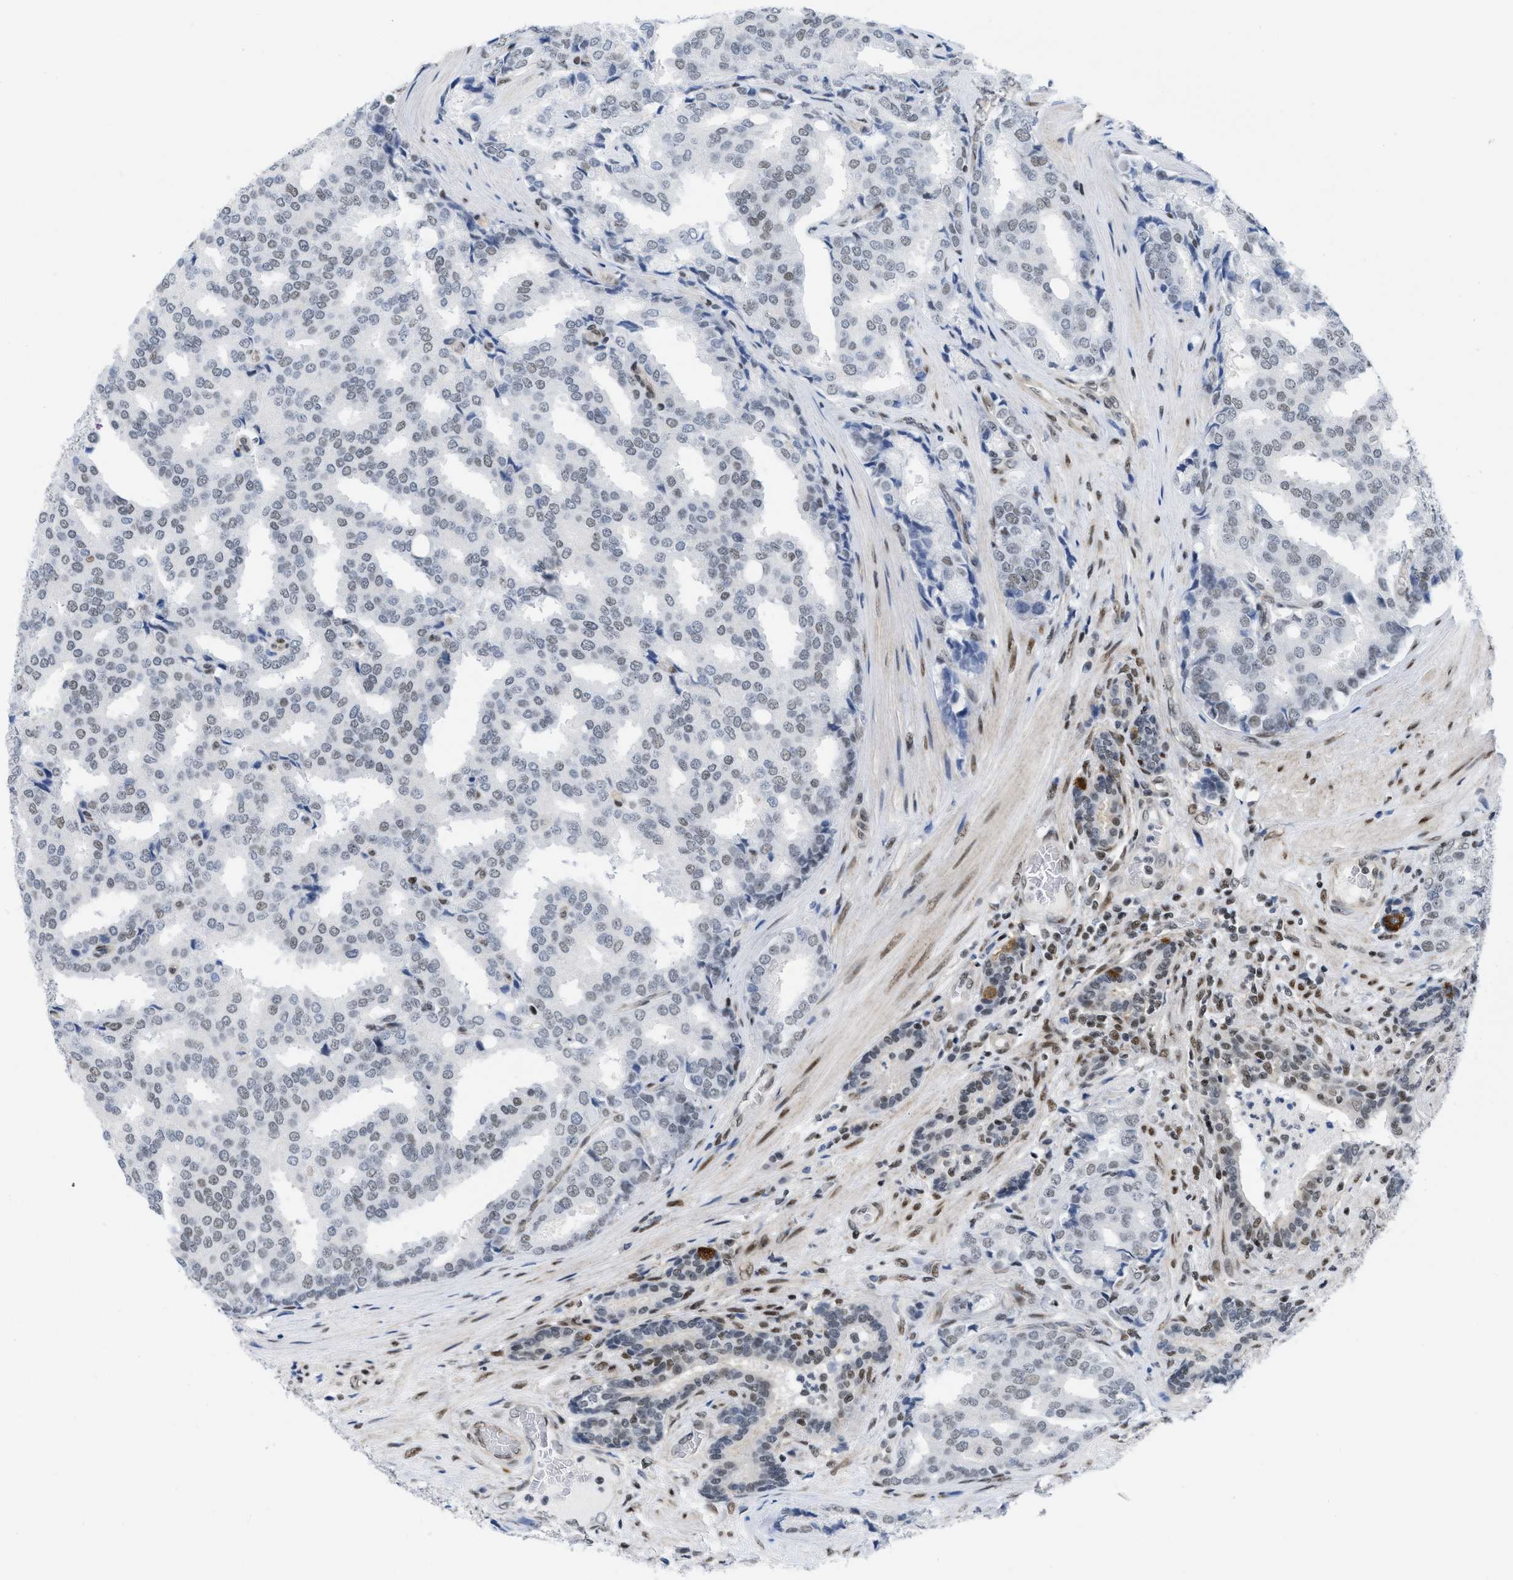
{"staining": {"intensity": "weak", "quantity": "25%-75%", "location": "nuclear"}, "tissue": "prostate cancer", "cell_type": "Tumor cells", "image_type": "cancer", "snomed": [{"axis": "morphology", "description": "Adenocarcinoma, High grade"}, {"axis": "topography", "description": "Prostate"}], "caption": "A high-resolution photomicrograph shows IHC staining of prostate cancer (high-grade adenocarcinoma), which exhibits weak nuclear positivity in approximately 25%-75% of tumor cells. (DAB = brown stain, brightfield microscopy at high magnification).", "gene": "MIER1", "patient": {"sex": "male", "age": 50}}